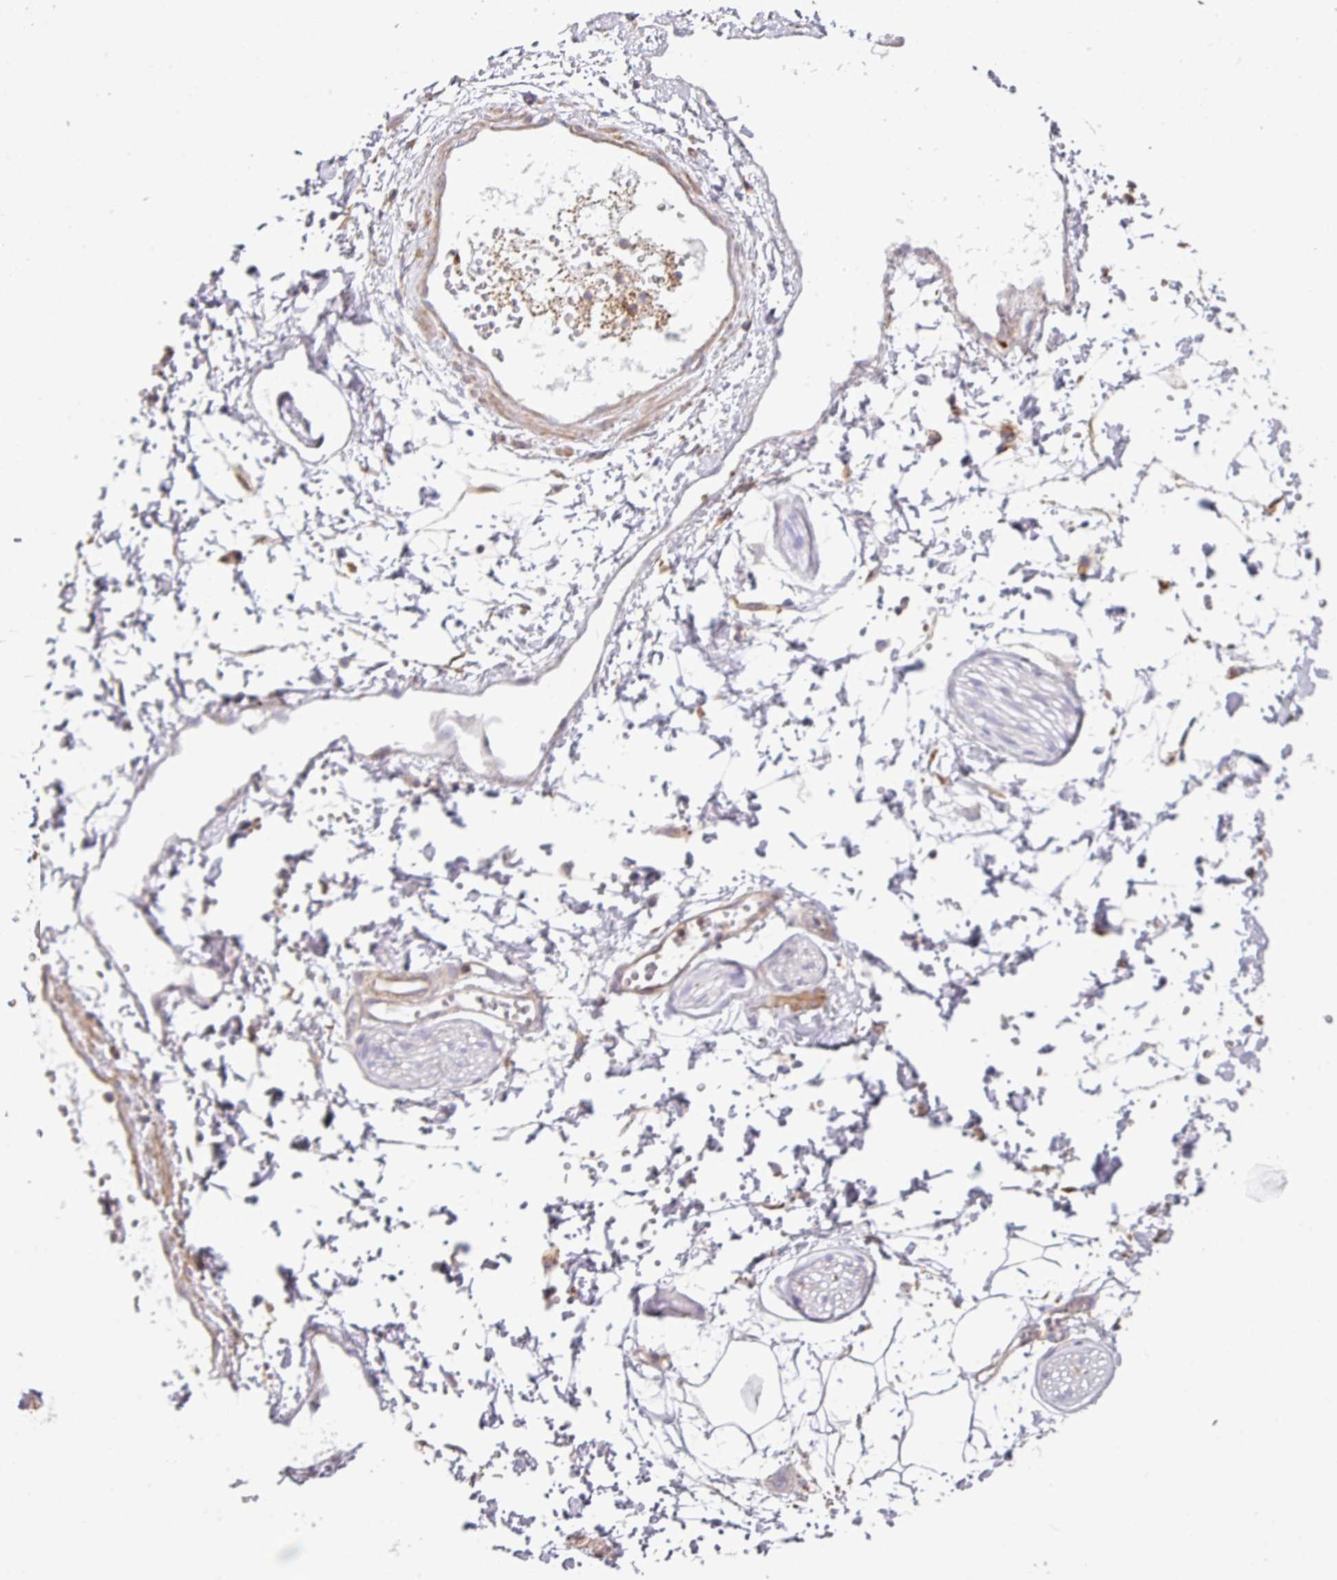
{"staining": {"intensity": "negative", "quantity": "none", "location": "none"}, "tissue": "adipose tissue", "cell_type": "Adipocytes", "image_type": "normal", "snomed": [{"axis": "morphology", "description": "Normal tissue, NOS"}, {"axis": "topography", "description": "Prostate"}, {"axis": "topography", "description": "Peripheral nerve tissue"}], "caption": "Immunohistochemistry (IHC) of normal human adipose tissue displays no staining in adipocytes.", "gene": "LRRC41", "patient": {"sex": "male", "age": 55}}